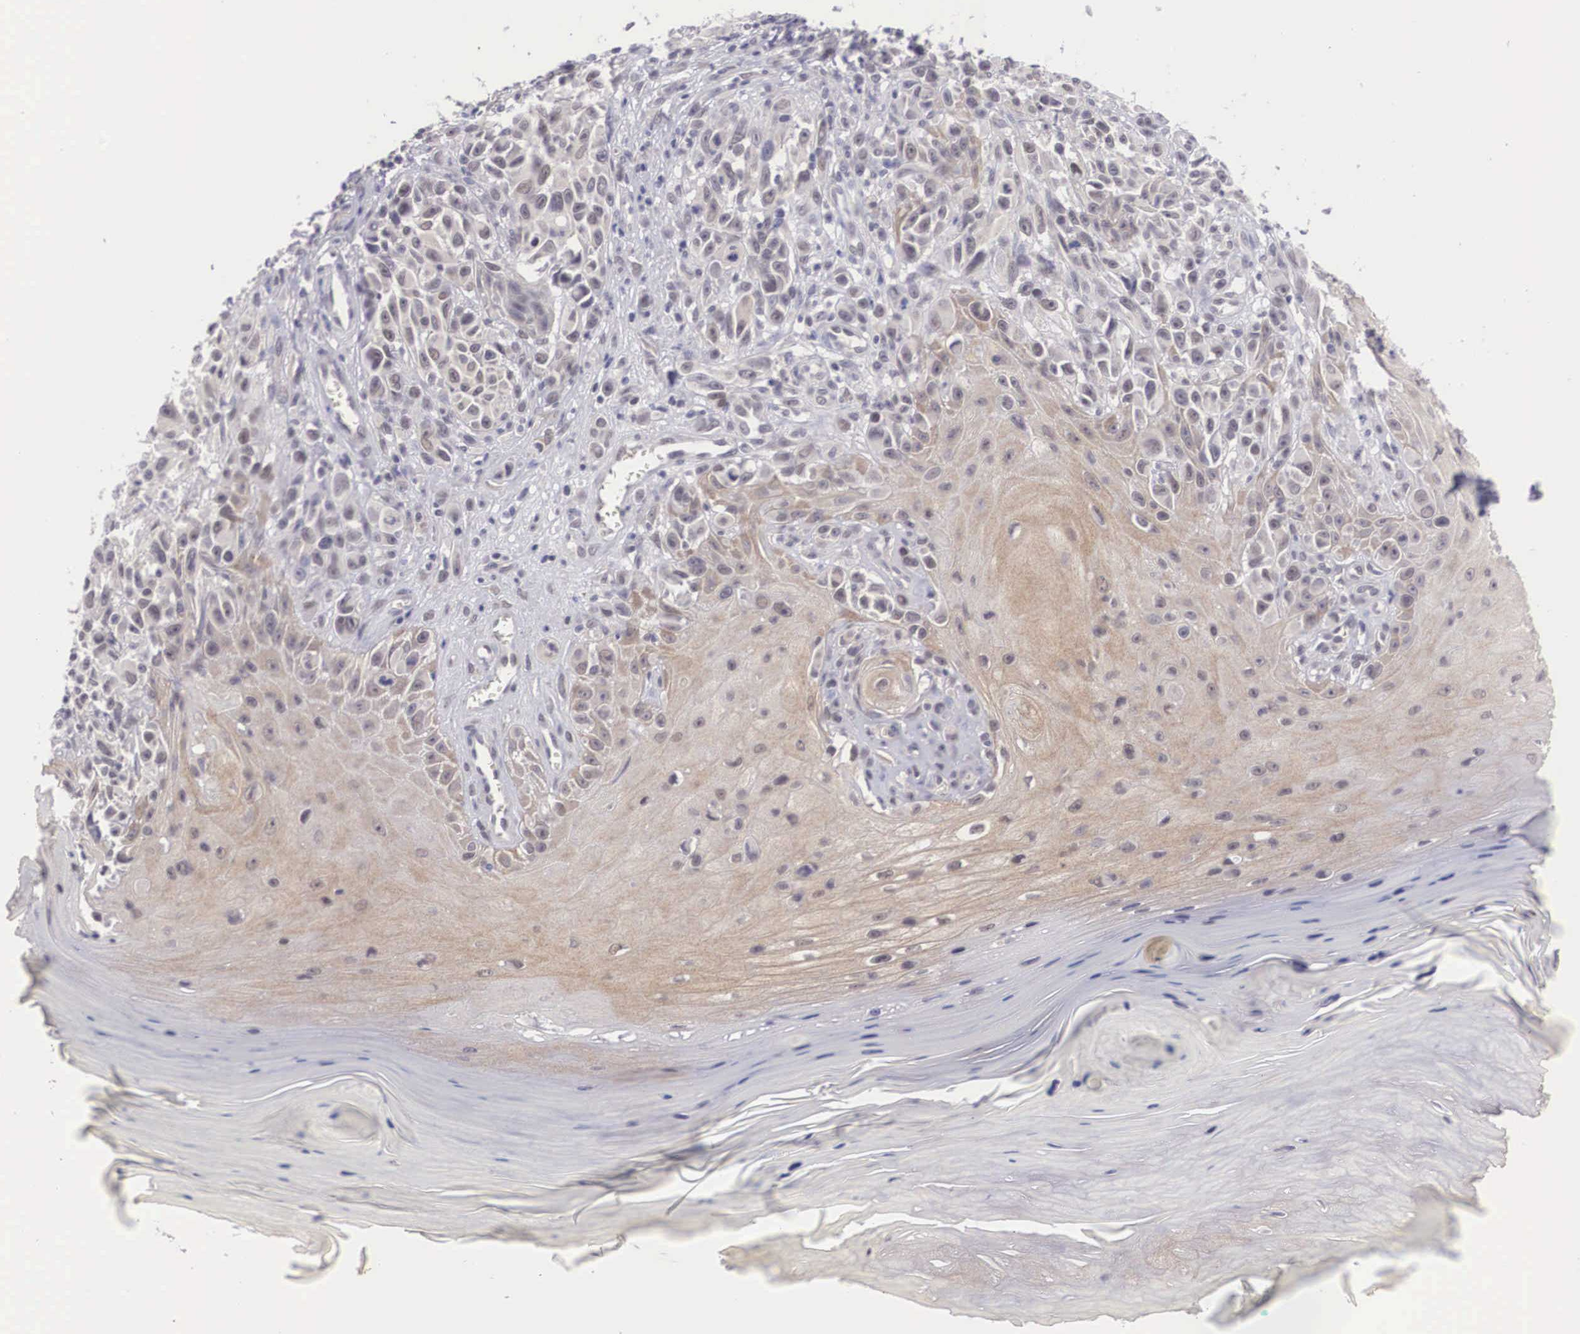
{"staining": {"intensity": "weak", "quantity": "25%-75%", "location": "cytoplasmic/membranous,nuclear"}, "tissue": "melanoma", "cell_type": "Tumor cells", "image_type": "cancer", "snomed": [{"axis": "morphology", "description": "Malignant melanoma, NOS"}, {"axis": "topography", "description": "Skin"}], "caption": "Melanoma was stained to show a protein in brown. There is low levels of weak cytoplasmic/membranous and nuclear positivity in approximately 25%-75% of tumor cells.", "gene": "NINL", "patient": {"sex": "female", "age": 82}}